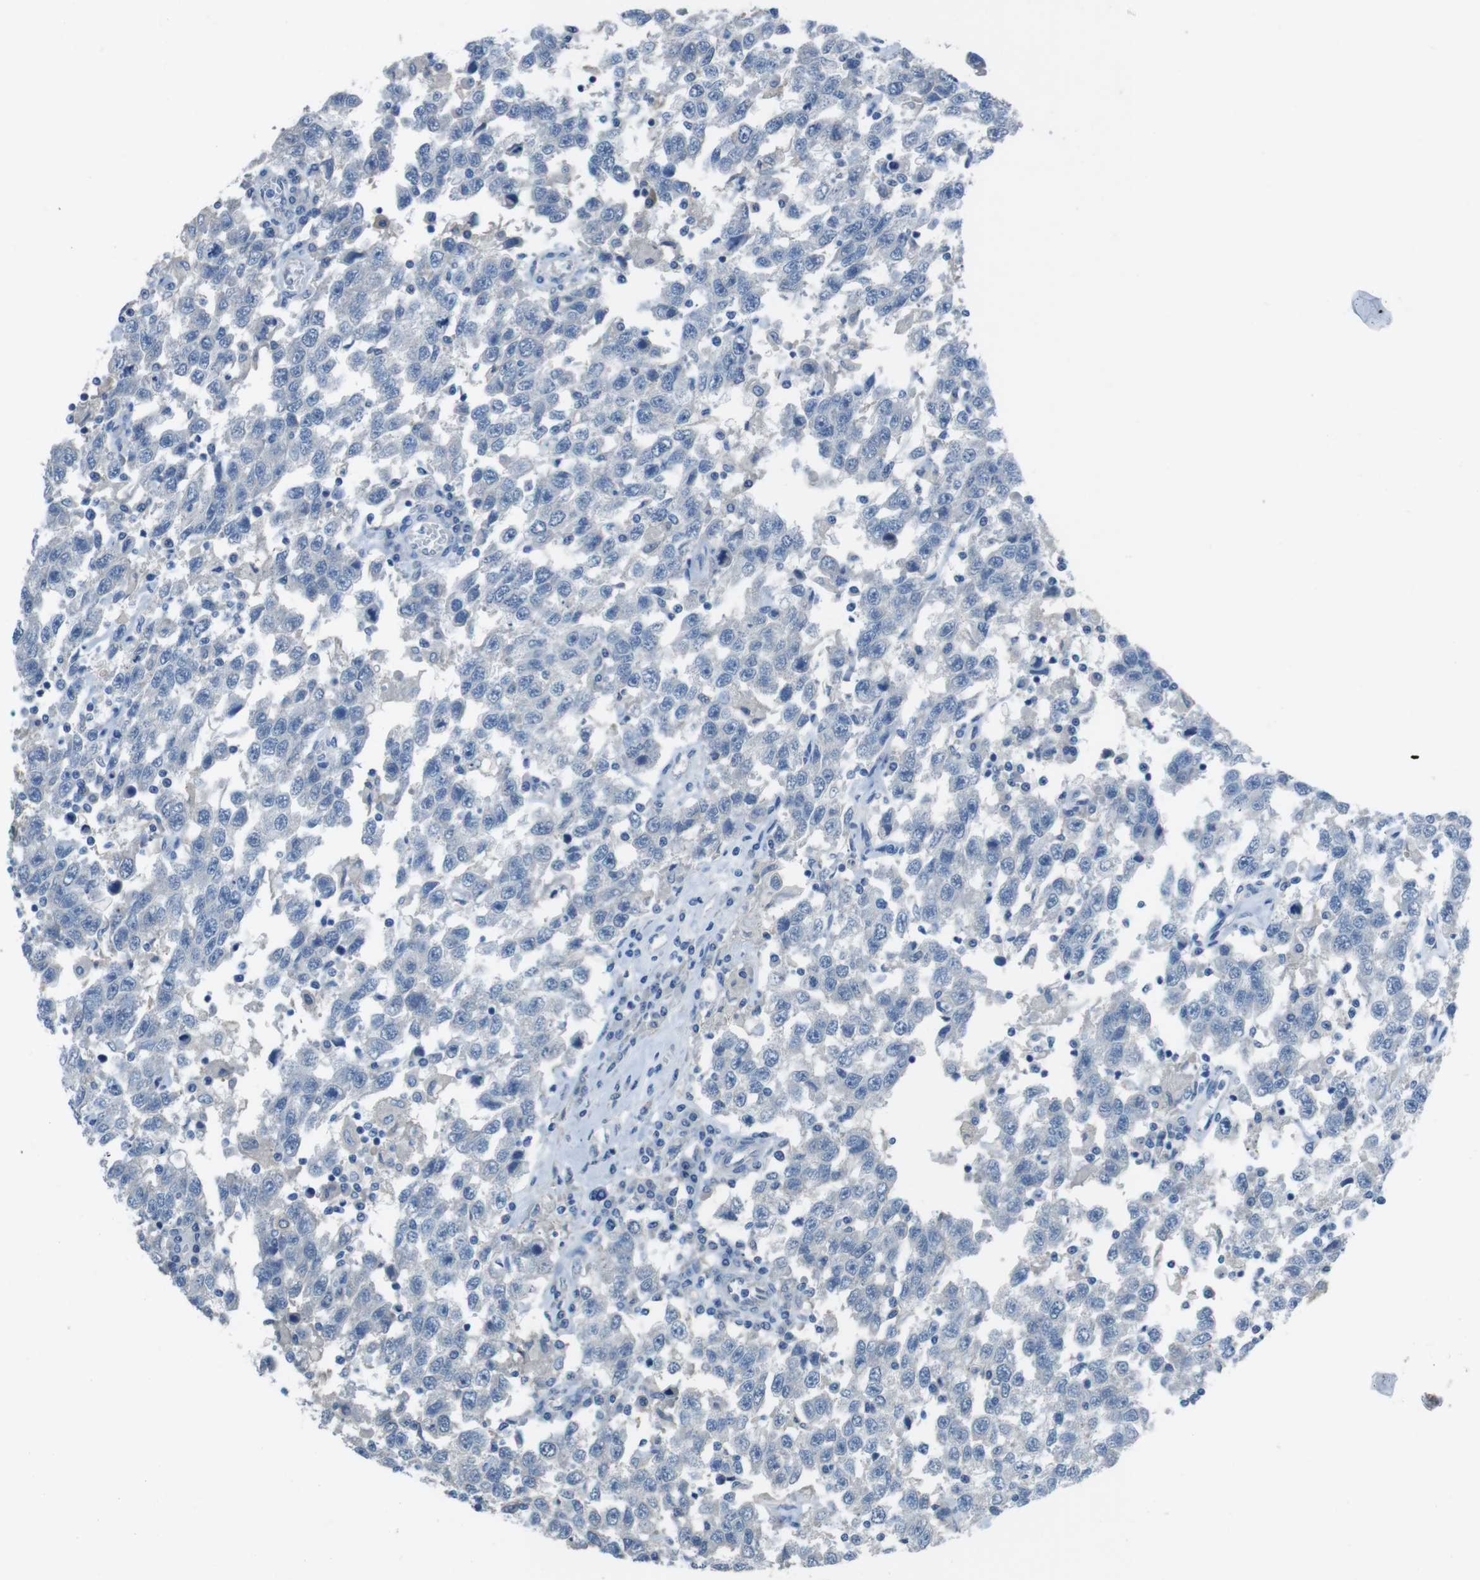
{"staining": {"intensity": "negative", "quantity": "none", "location": "none"}, "tissue": "testis cancer", "cell_type": "Tumor cells", "image_type": "cancer", "snomed": [{"axis": "morphology", "description": "Seminoma, NOS"}, {"axis": "topography", "description": "Testis"}], "caption": "The histopathology image exhibits no significant positivity in tumor cells of seminoma (testis).", "gene": "CYP2C8", "patient": {"sex": "male", "age": 41}}